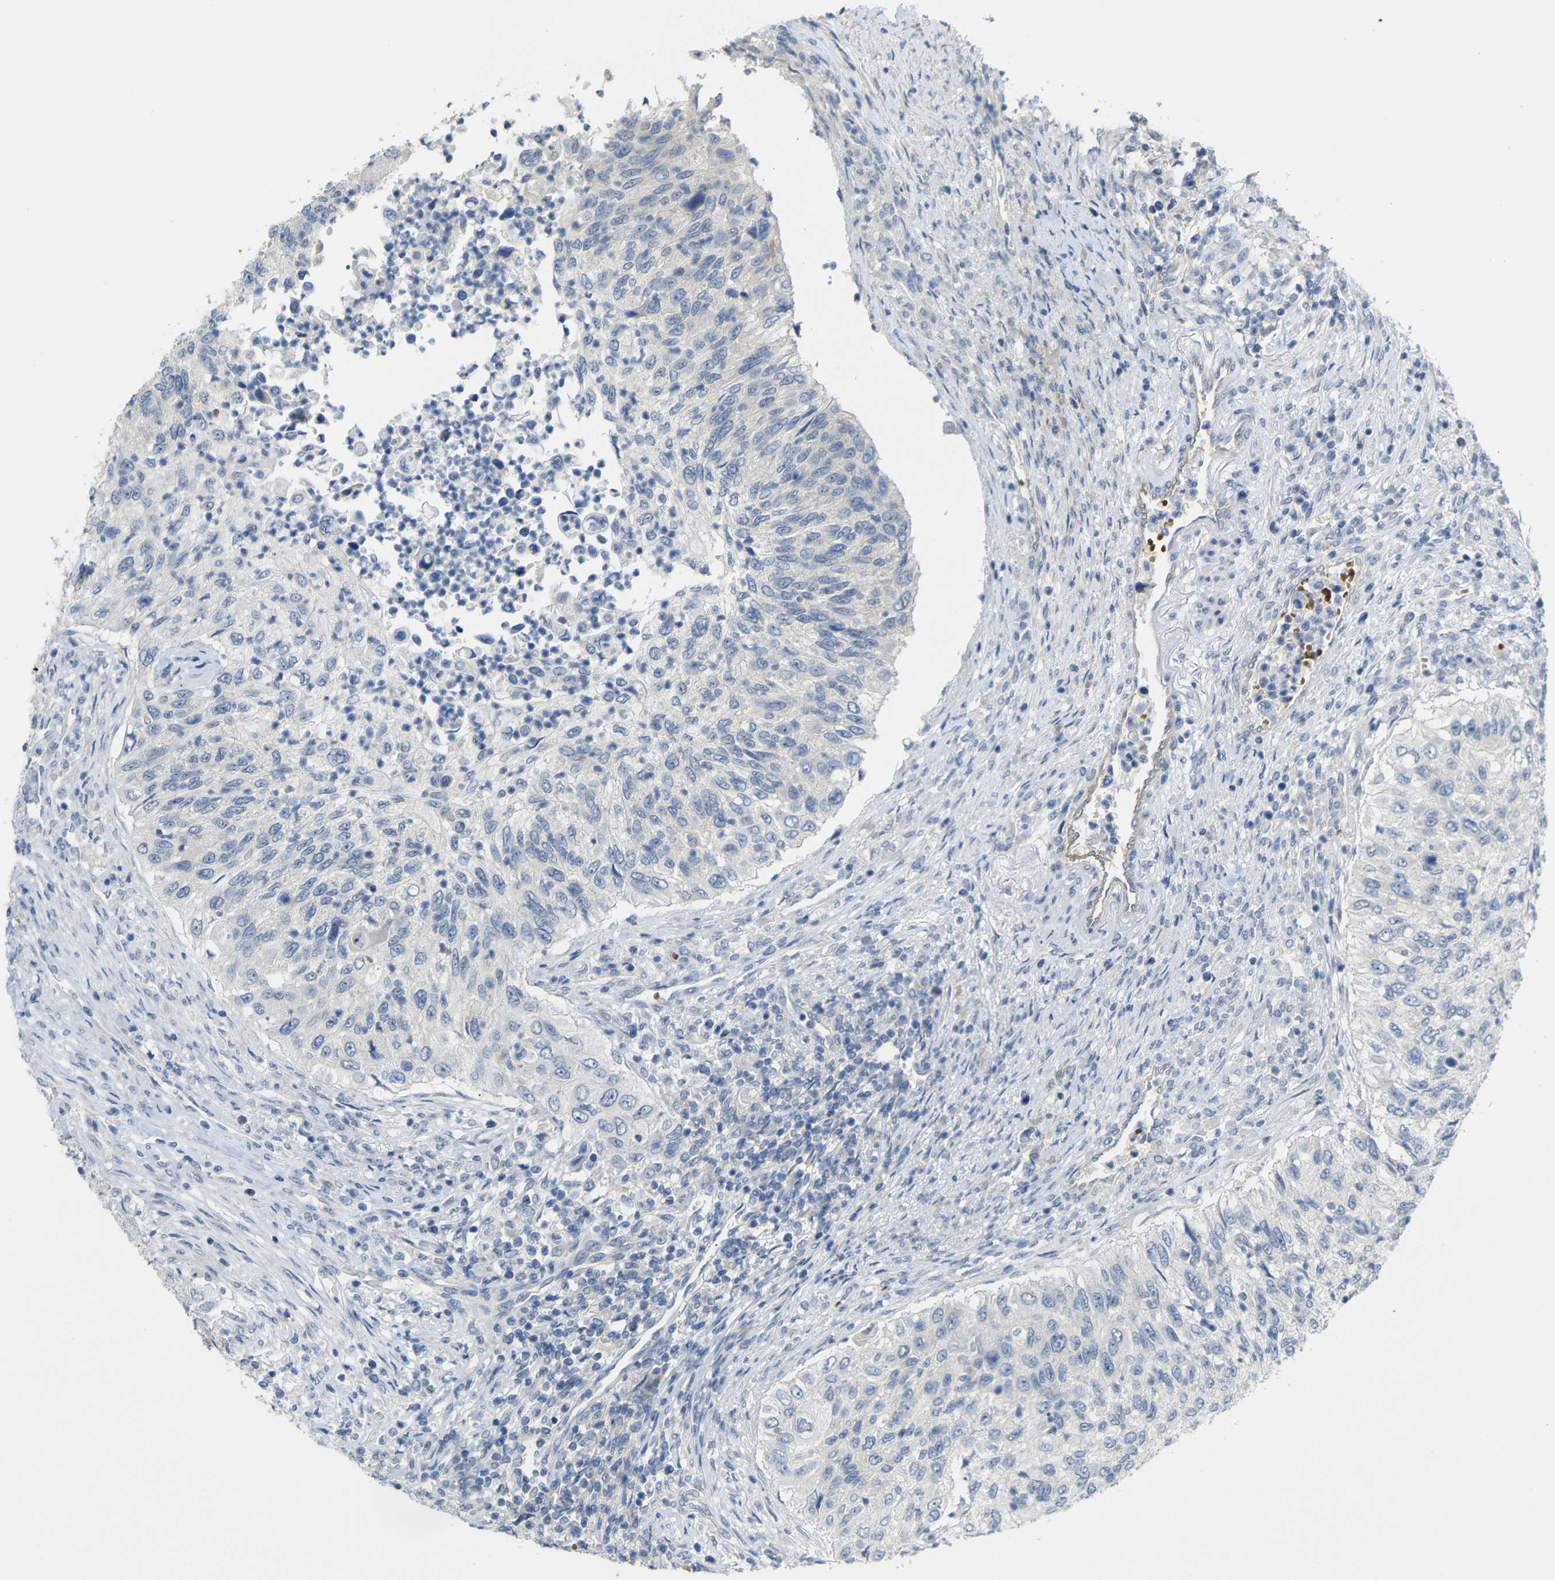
{"staining": {"intensity": "negative", "quantity": "none", "location": "none"}, "tissue": "urothelial cancer", "cell_type": "Tumor cells", "image_type": "cancer", "snomed": [{"axis": "morphology", "description": "Urothelial carcinoma, High grade"}, {"axis": "topography", "description": "Urinary bladder"}], "caption": "Immunohistochemical staining of human urothelial cancer exhibits no significant staining in tumor cells.", "gene": "TBC1D32", "patient": {"sex": "female", "age": 60}}